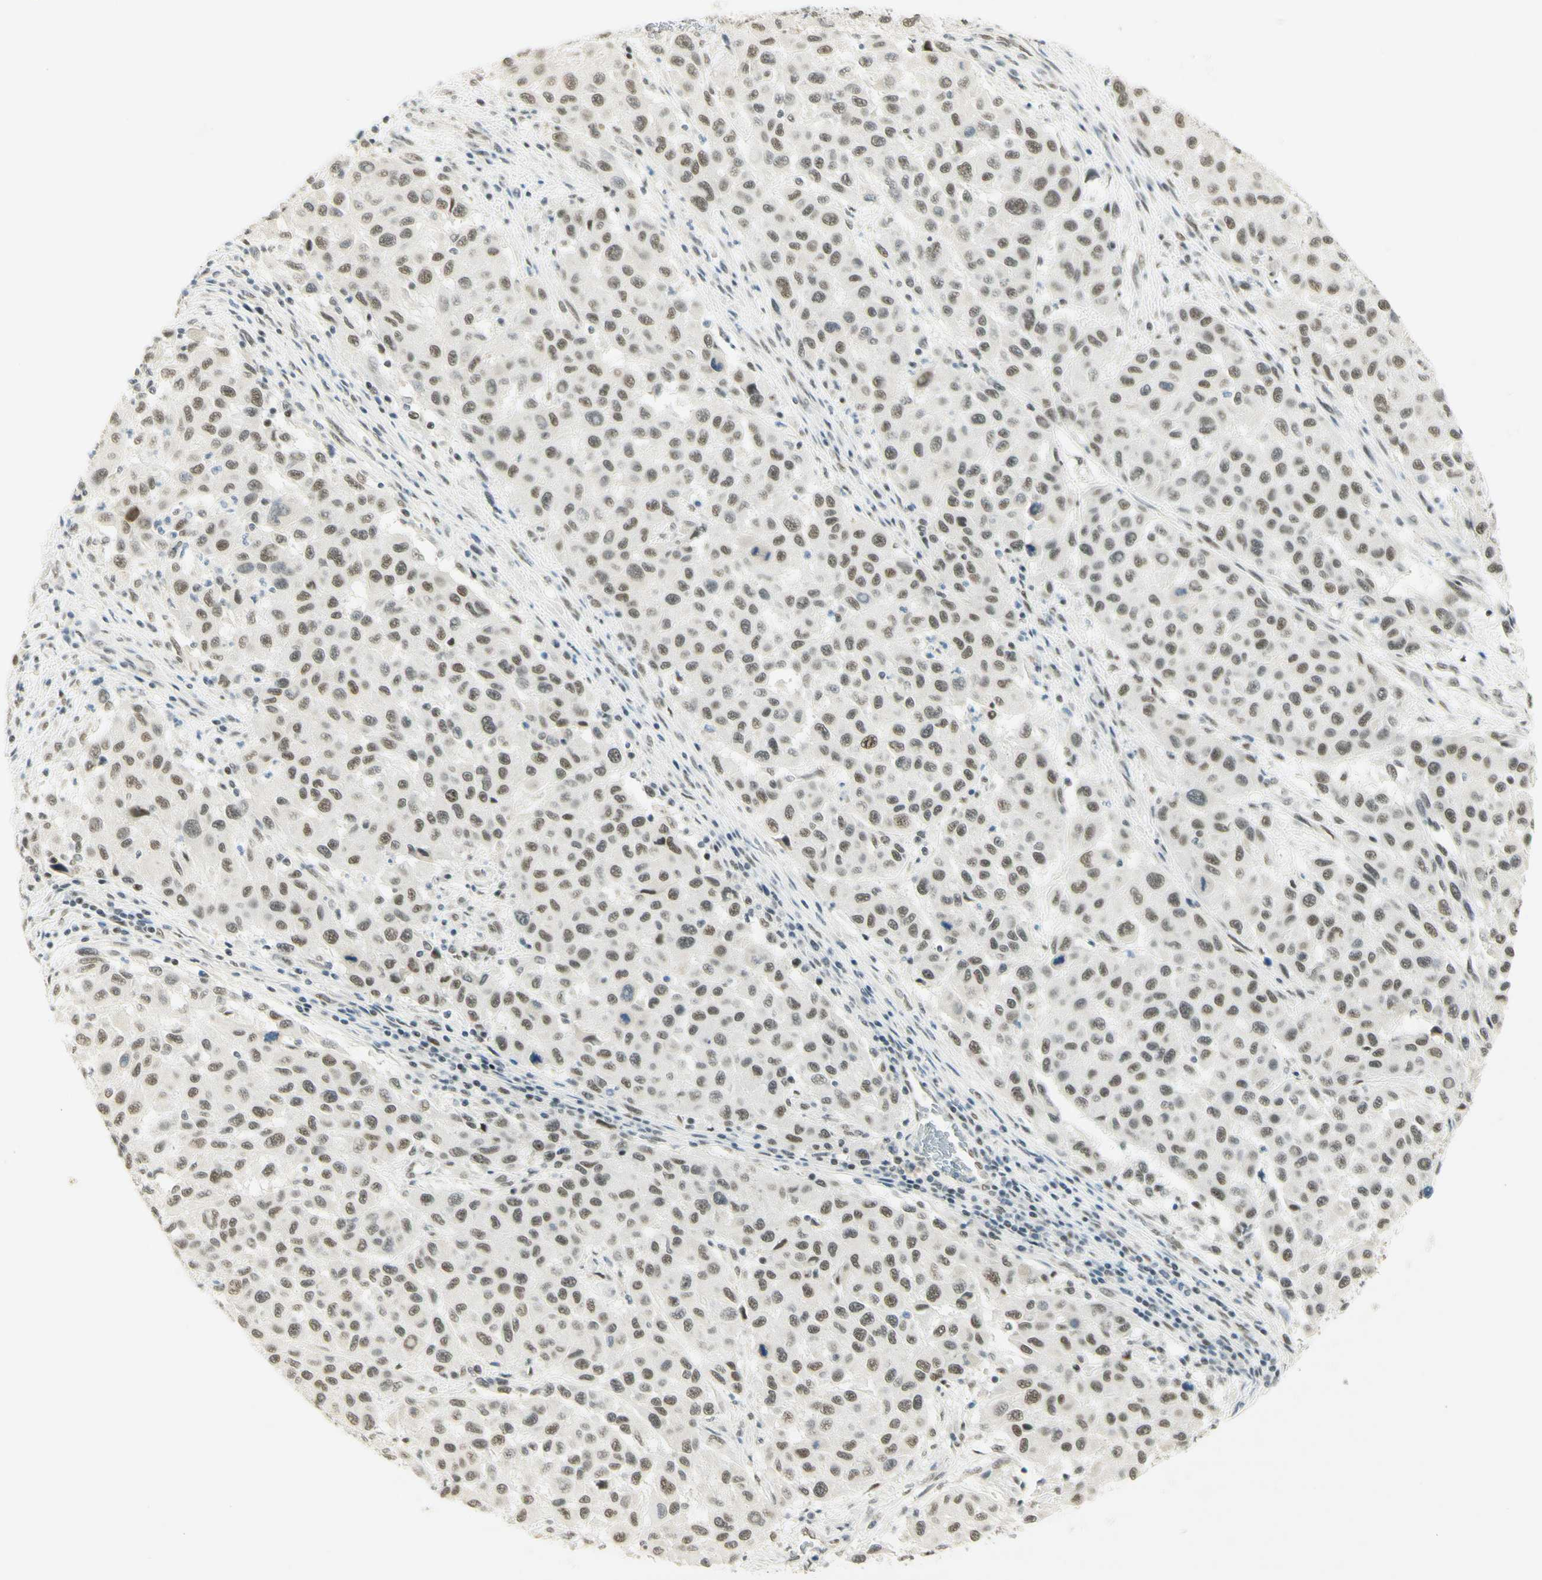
{"staining": {"intensity": "moderate", "quantity": ">75%", "location": "nuclear"}, "tissue": "melanoma", "cell_type": "Tumor cells", "image_type": "cancer", "snomed": [{"axis": "morphology", "description": "Malignant melanoma, Metastatic site"}, {"axis": "topography", "description": "Lymph node"}], "caption": "High-power microscopy captured an immunohistochemistry (IHC) image of malignant melanoma (metastatic site), revealing moderate nuclear staining in approximately >75% of tumor cells. The staining was performed using DAB, with brown indicating positive protein expression. Nuclei are stained blue with hematoxylin.", "gene": "PMS2", "patient": {"sex": "male", "age": 61}}